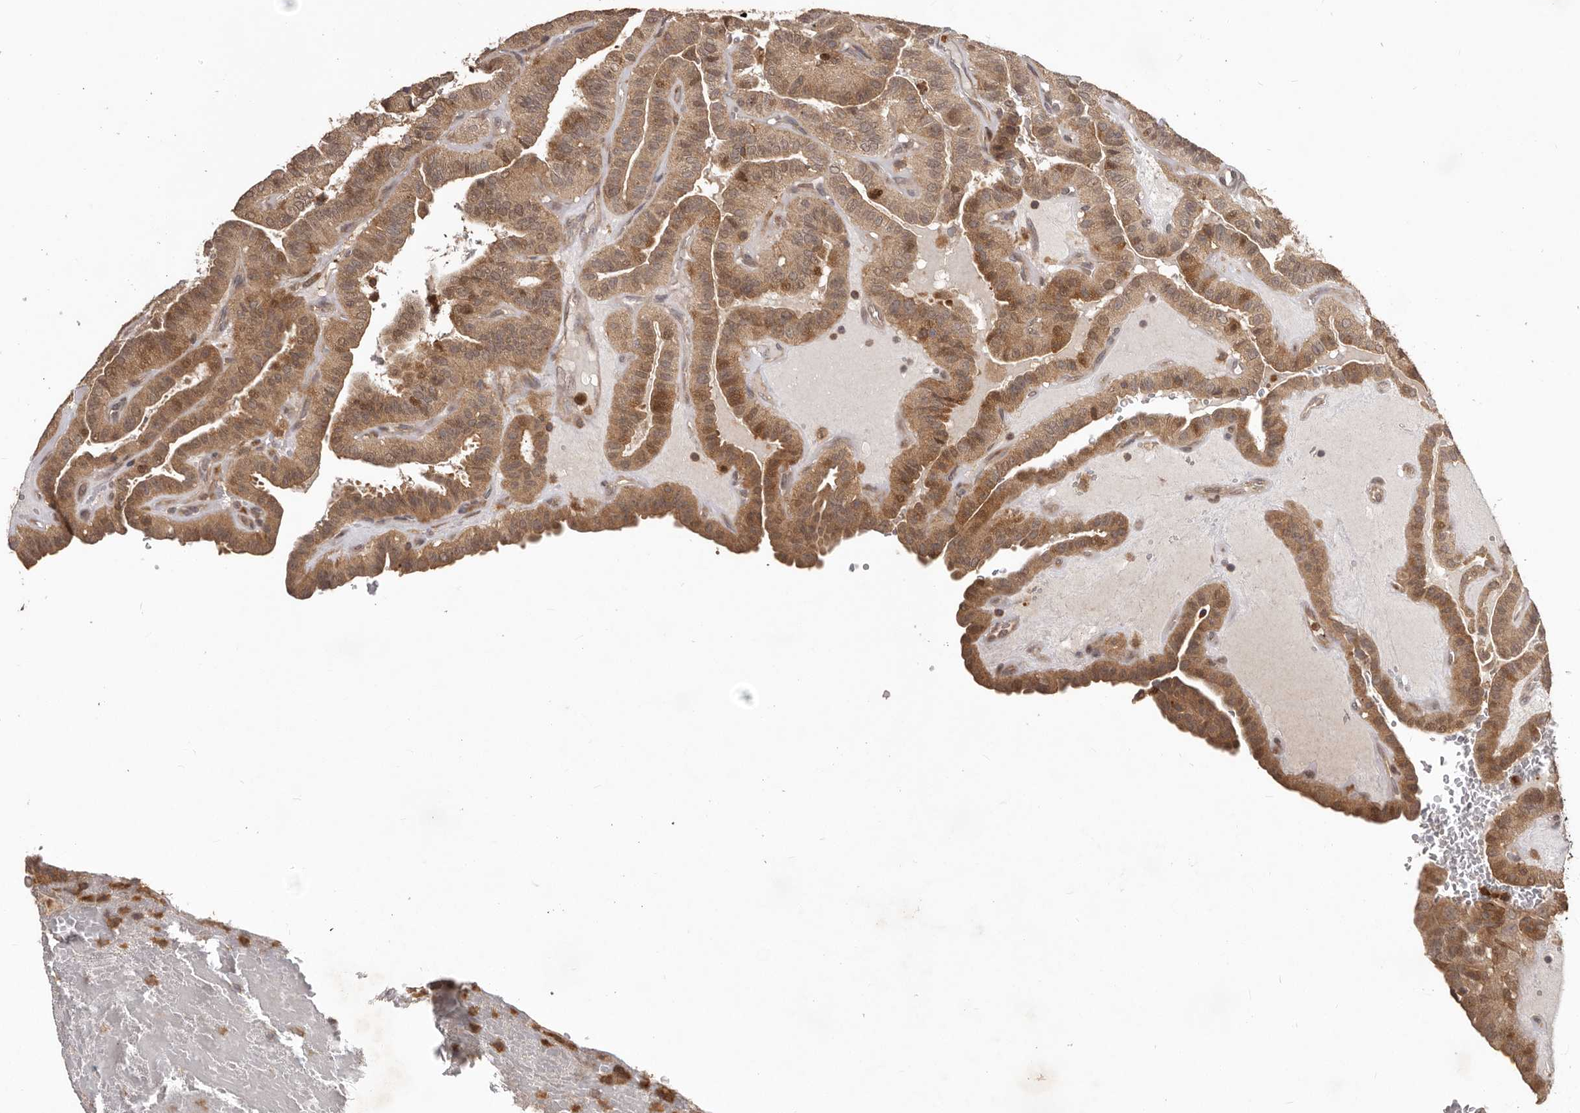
{"staining": {"intensity": "moderate", "quantity": ">75%", "location": "cytoplasmic/membranous,nuclear"}, "tissue": "thyroid cancer", "cell_type": "Tumor cells", "image_type": "cancer", "snomed": [{"axis": "morphology", "description": "Papillary adenocarcinoma, NOS"}, {"axis": "topography", "description": "Thyroid gland"}], "caption": "High-power microscopy captured an immunohistochemistry micrograph of thyroid cancer (papillary adenocarcinoma), revealing moderate cytoplasmic/membranous and nuclear positivity in approximately >75% of tumor cells.", "gene": "RNF187", "patient": {"sex": "male", "age": 77}}